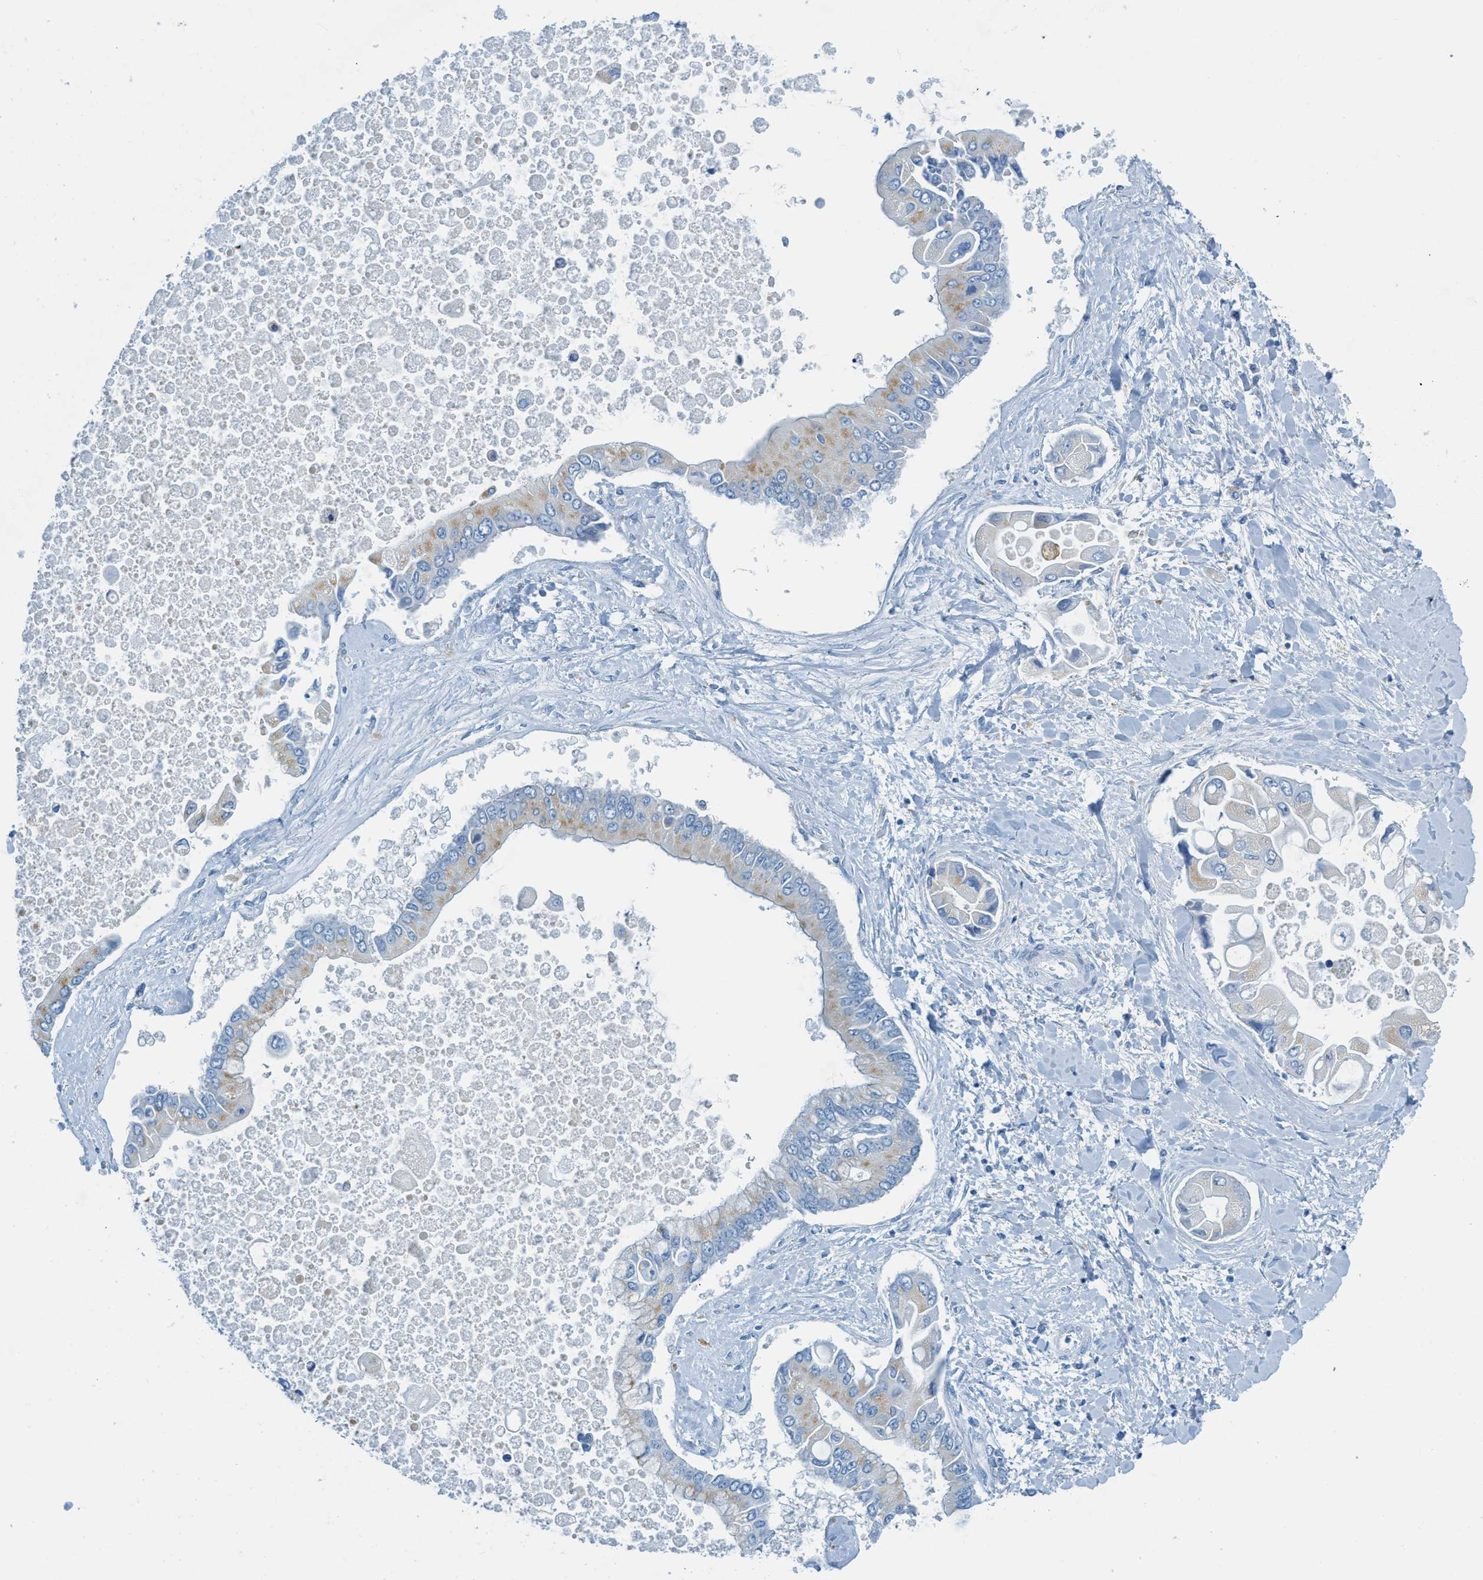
{"staining": {"intensity": "weak", "quantity": ">75%", "location": "cytoplasmic/membranous"}, "tissue": "liver cancer", "cell_type": "Tumor cells", "image_type": "cancer", "snomed": [{"axis": "morphology", "description": "Cholangiocarcinoma"}, {"axis": "topography", "description": "Liver"}], "caption": "Human cholangiocarcinoma (liver) stained for a protein (brown) reveals weak cytoplasmic/membranous positive staining in about >75% of tumor cells.", "gene": "C21orf62", "patient": {"sex": "male", "age": 50}}